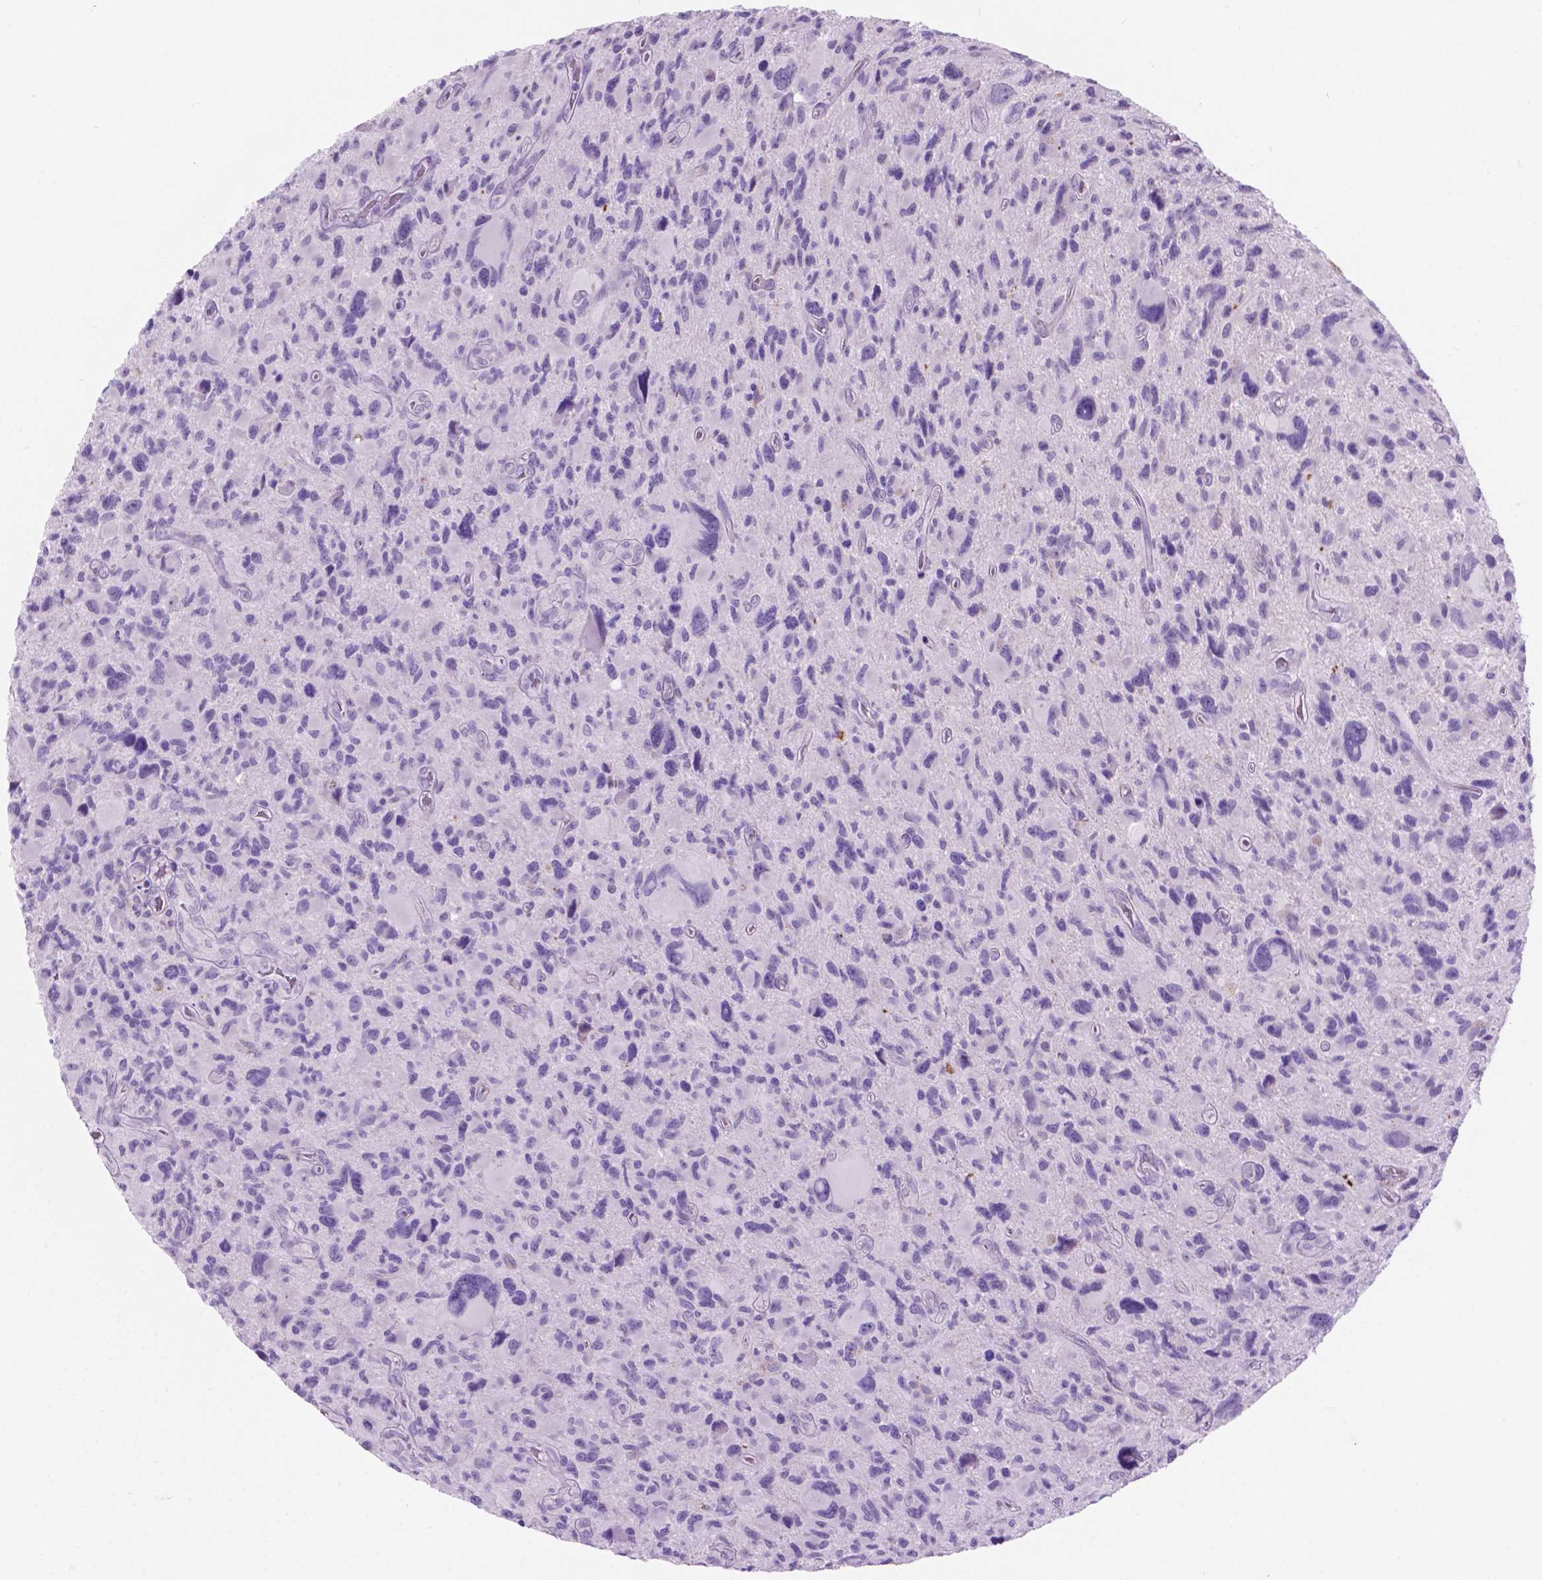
{"staining": {"intensity": "negative", "quantity": "none", "location": "none"}, "tissue": "glioma", "cell_type": "Tumor cells", "image_type": "cancer", "snomed": [{"axis": "morphology", "description": "Glioma, malignant, NOS"}, {"axis": "morphology", "description": "Glioma, malignant, High grade"}, {"axis": "topography", "description": "Brain"}], "caption": "High magnification brightfield microscopy of malignant glioma stained with DAB (brown) and counterstained with hematoxylin (blue): tumor cells show no significant positivity. (Brightfield microscopy of DAB (3,3'-diaminobenzidine) IHC at high magnification).", "gene": "GRIN2B", "patient": {"sex": "female", "age": 71}}